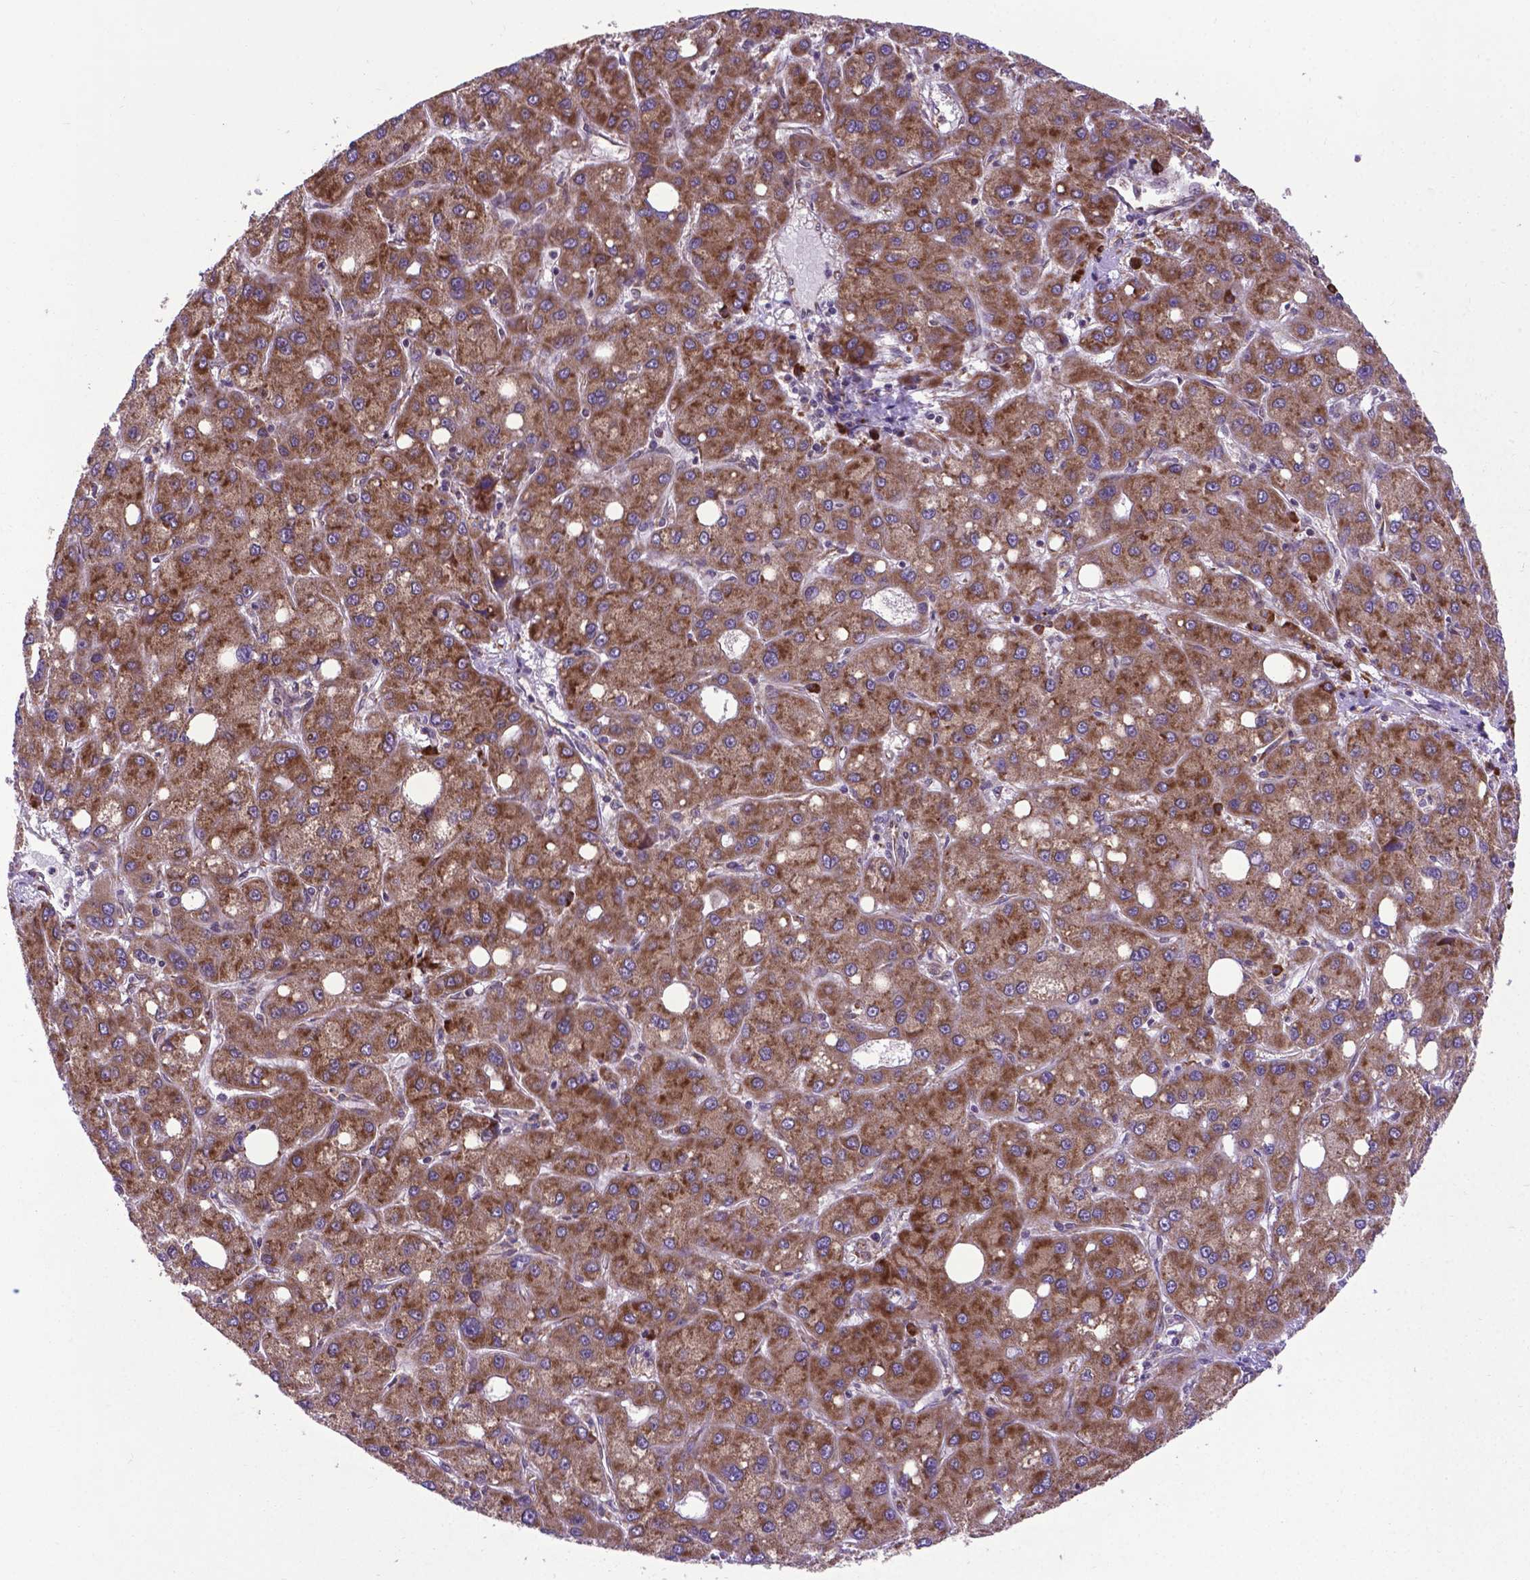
{"staining": {"intensity": "moderate", "quantity": ">75%", "location": "cytoplasmic/membranous"}, "tissue": "liver cancer", "cell_type": "Tumor cells", "image_type": "cancer", "snomed": [{"axis": "morphology", "description": "Carcinoma, Hepatocellular, NOS"}, {"axis": "topography", "description": "Liver"}], "caption": "Immunohistochemical staining of human liver cancer displays moderate cytoplasmic/membranous protein expression in about >75% of tumor cells.", "gene": "WDR83OS", "patient": {"sex": "male", "age": 73}}